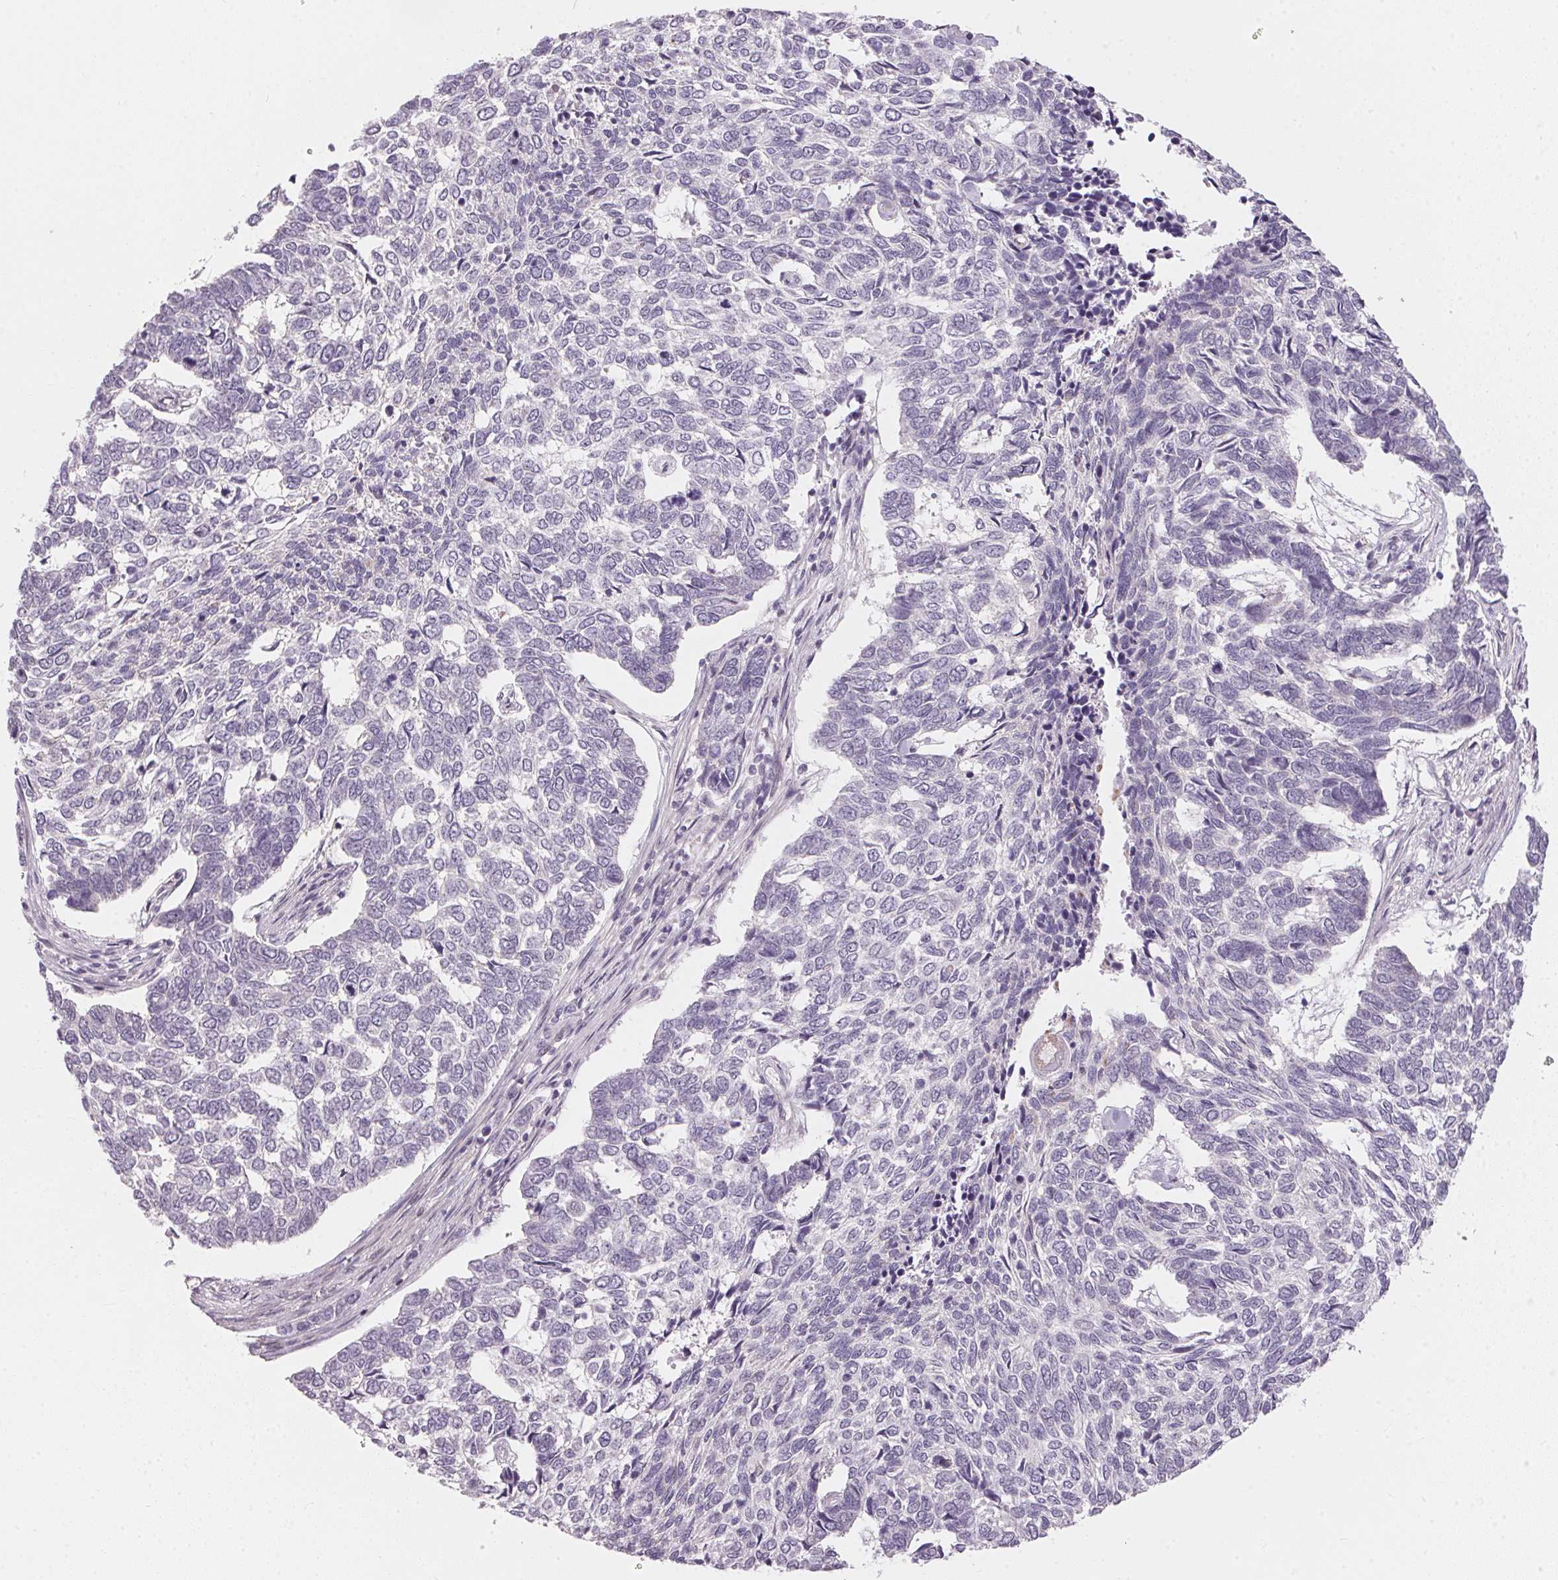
{"staining": {"intensity": "negative", "quantity": "none", "location": "none"}, "tissue": "skin cancer", "cell_type": "Tumor cells", "image_type": "cancer", "snomed": [{"axis": "morphology", "description": "Basal cell carcinoma"}, {"axis": "topography", "description": "Skin"}], "caption": "Immunohistochemistry histopathology image of human skin cancer stained for a protein (brown), which demonstrates no expression in tumor cells.", "gene": "GDAP1L1", "patient": {"sex": "female", "age": 65}}